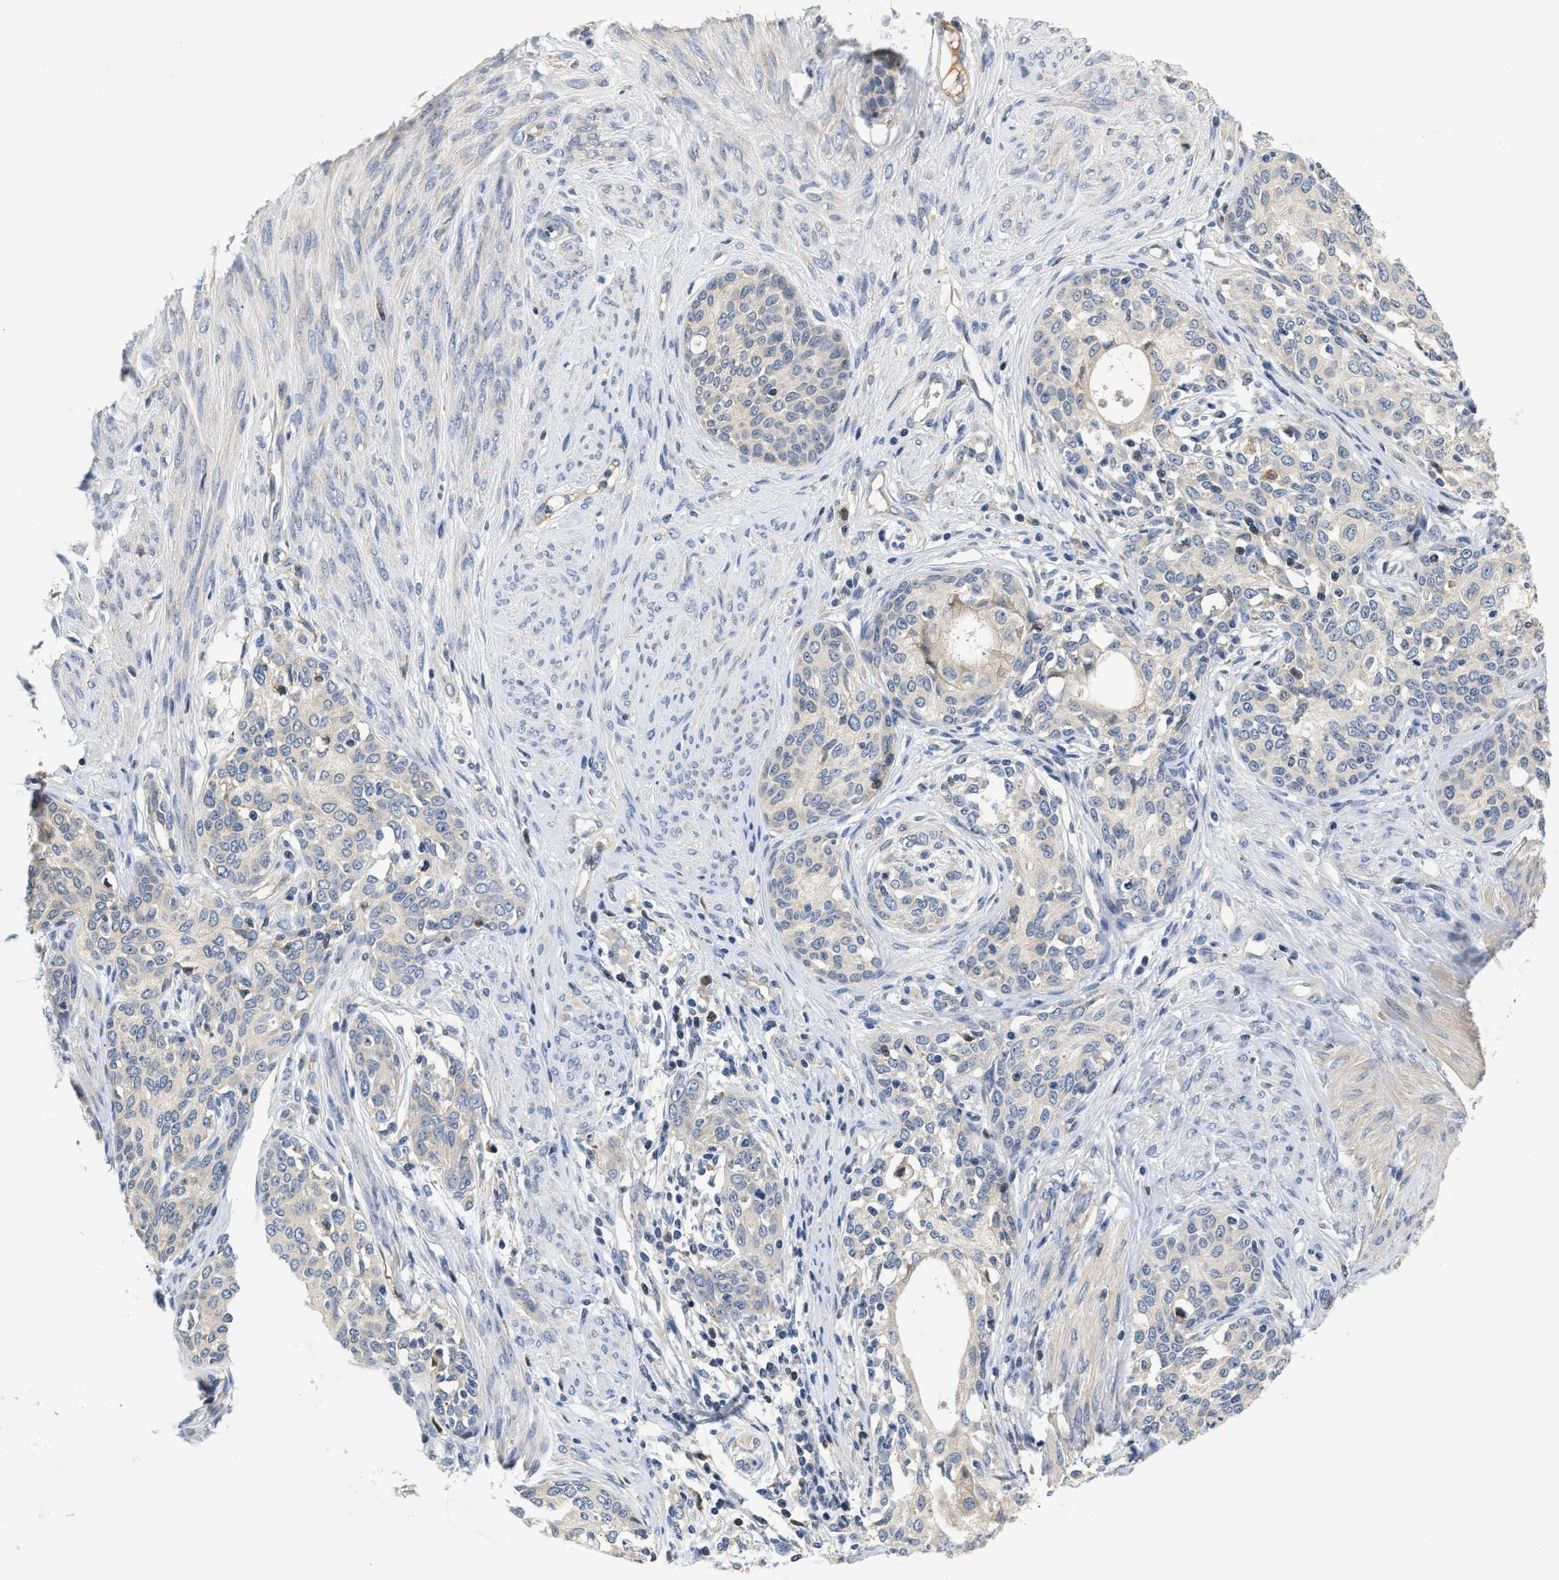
{"staining": {"intensity": "negative", "quantity": "none", "location": "none"}, "tissue": "cervical cancer", "cell_type": "Tumor cells", "image_type": "cancer", "snomed": [{"axis": "morphology", "description": "Squamous cell carcinoma, NOS"}, {"axis": "morphology", "description": "Adenocarcinoma, NOS"}, {"axis": "topography", "description": "Cervix"}], "caption": "Immunohistochemistry of cervical cancer exhibits no staining in tumor cells. (DAB IHC, high magnification).", "gene": "TNIP2", "patient": {"sex": "female", "age": 52}}